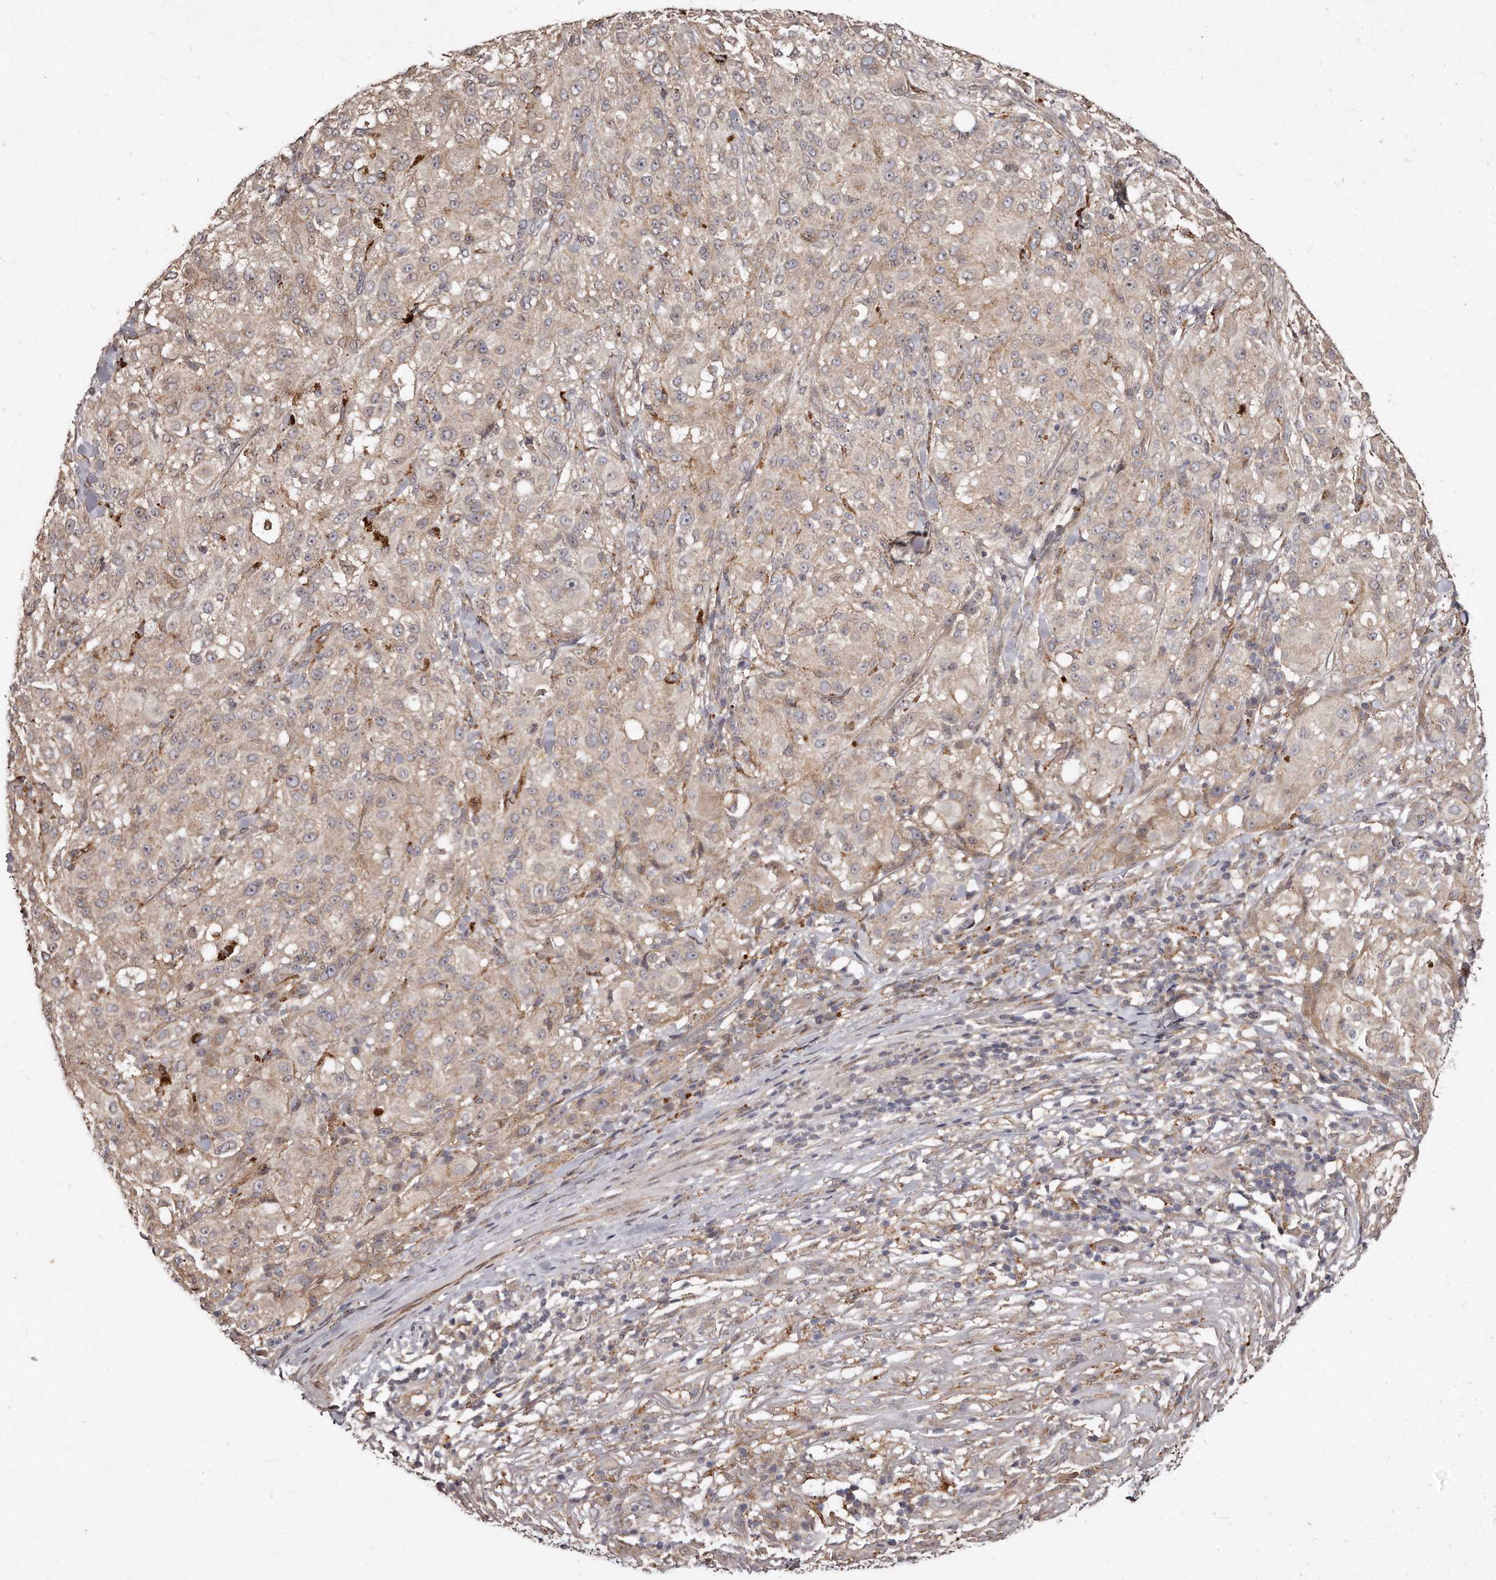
{"staining": {"intensity": "negative", "quantity": "none", "location": "none"}, "tissue": "melanoma", "cell_type": "Tumor cells", "image_type": "cancer", "snomed": [{"axis": "morphology", "description": "Necrosis, NOS"}, {"axis": "morphology", "description": "Malignant melanoma, NOS"}, {"axis": "topography", "description": "Skin"}], "caption": "Human melanoma stained for a protein using IHC shows no expression in tumor cells.", "gene": "HASPIN", "patient": {"sex": "female", "age": 87}}